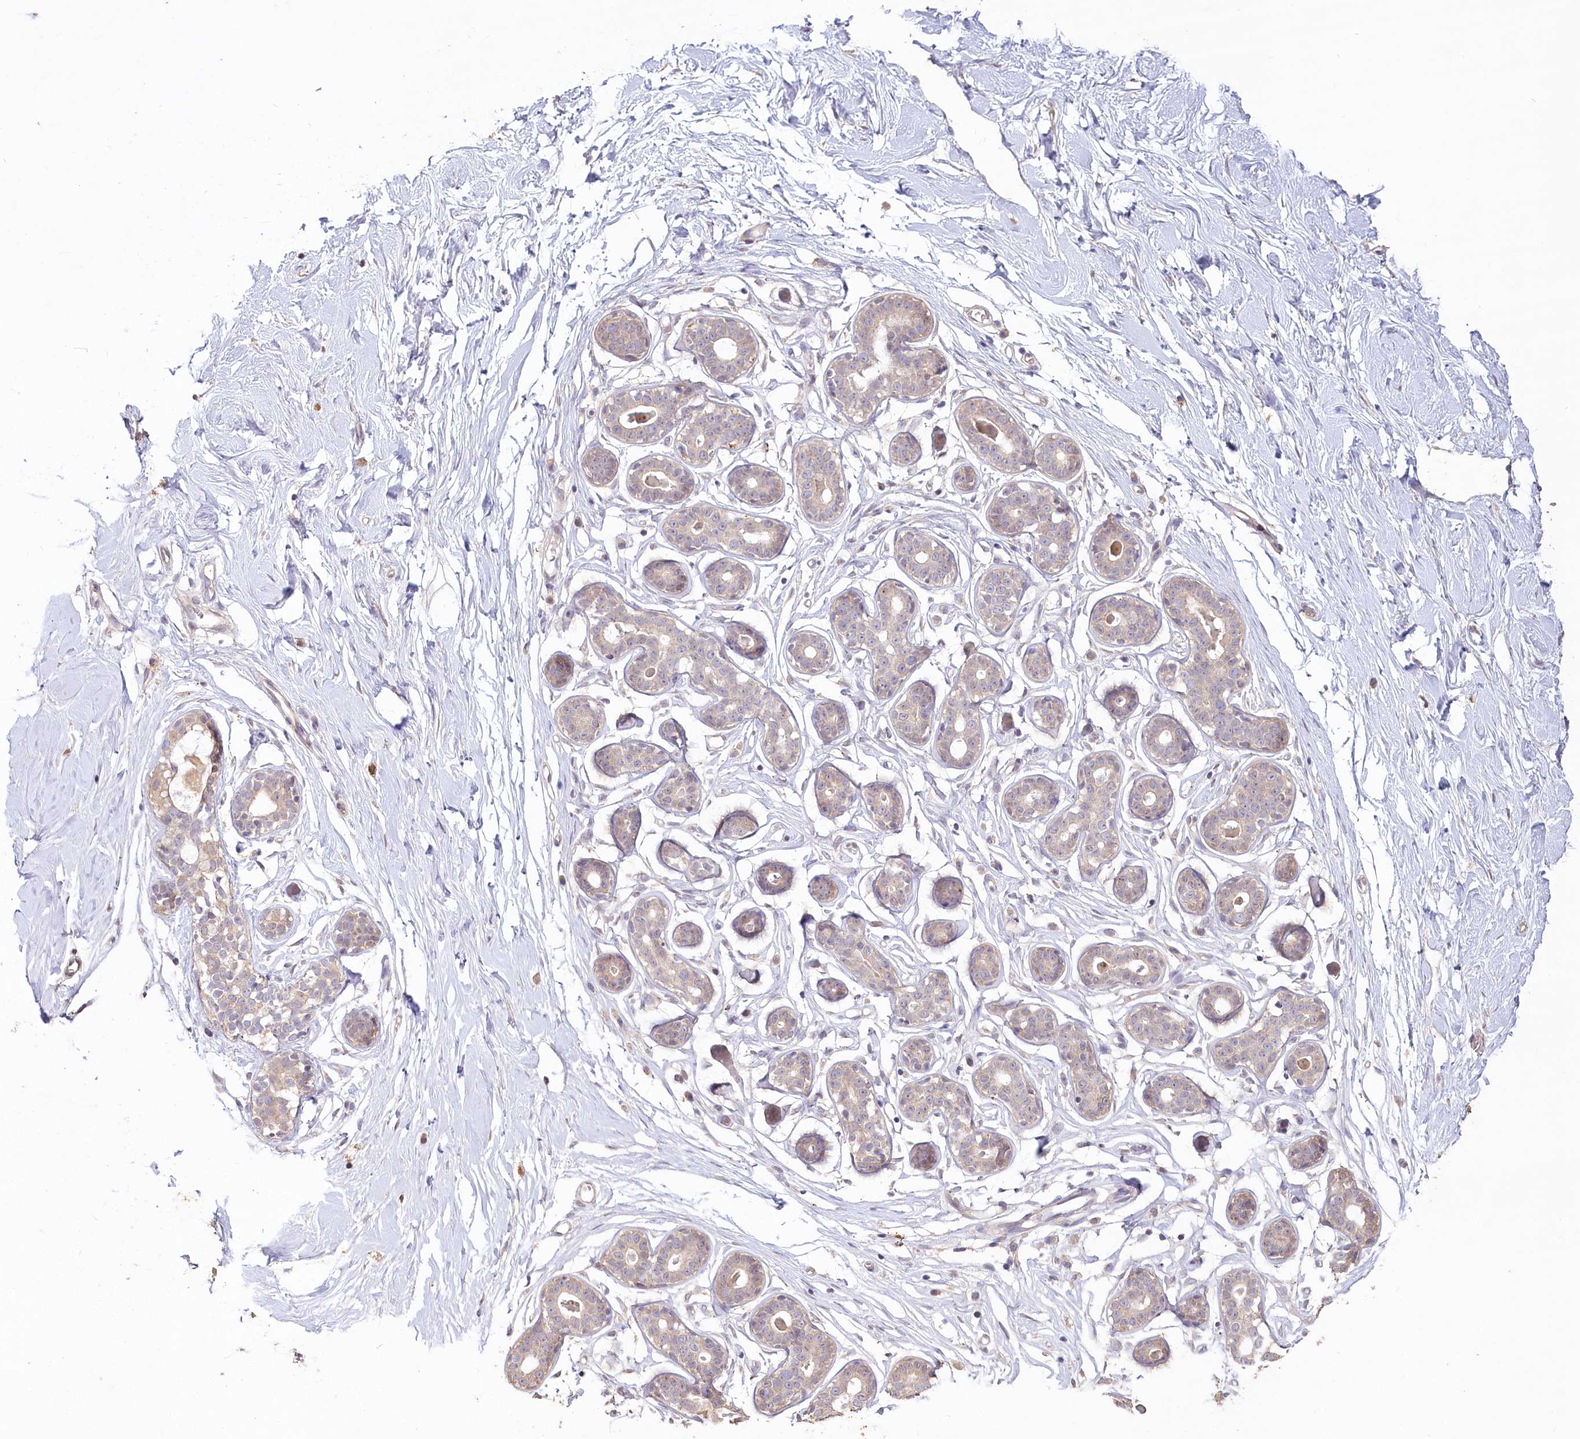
{"staining": {"intensity": "weak", "quantity": ">75%", "location": "cytoplasmic/membranous"}, "tissue": "breast", "cell_type": "Adipocytes", "image_type": "normal", "snomed": [{"axis": "morphology", "description": "Normal tissue, NOS"}, {"axis": "morphology", "description": "Adenoma, NOS"}, {"axis": "topography", "description": "Breast"}], "caption": "Immunohistochemistry (DAB (3,3'-diaminobenzidine)) staining of unremarkable breast demonstrates weak cytoplasmic/membranous protein positivity in approximately >75% of adipocytes.", "gene": "IRAK1BP1", "patient": {"sex": "female", "age": 23}}